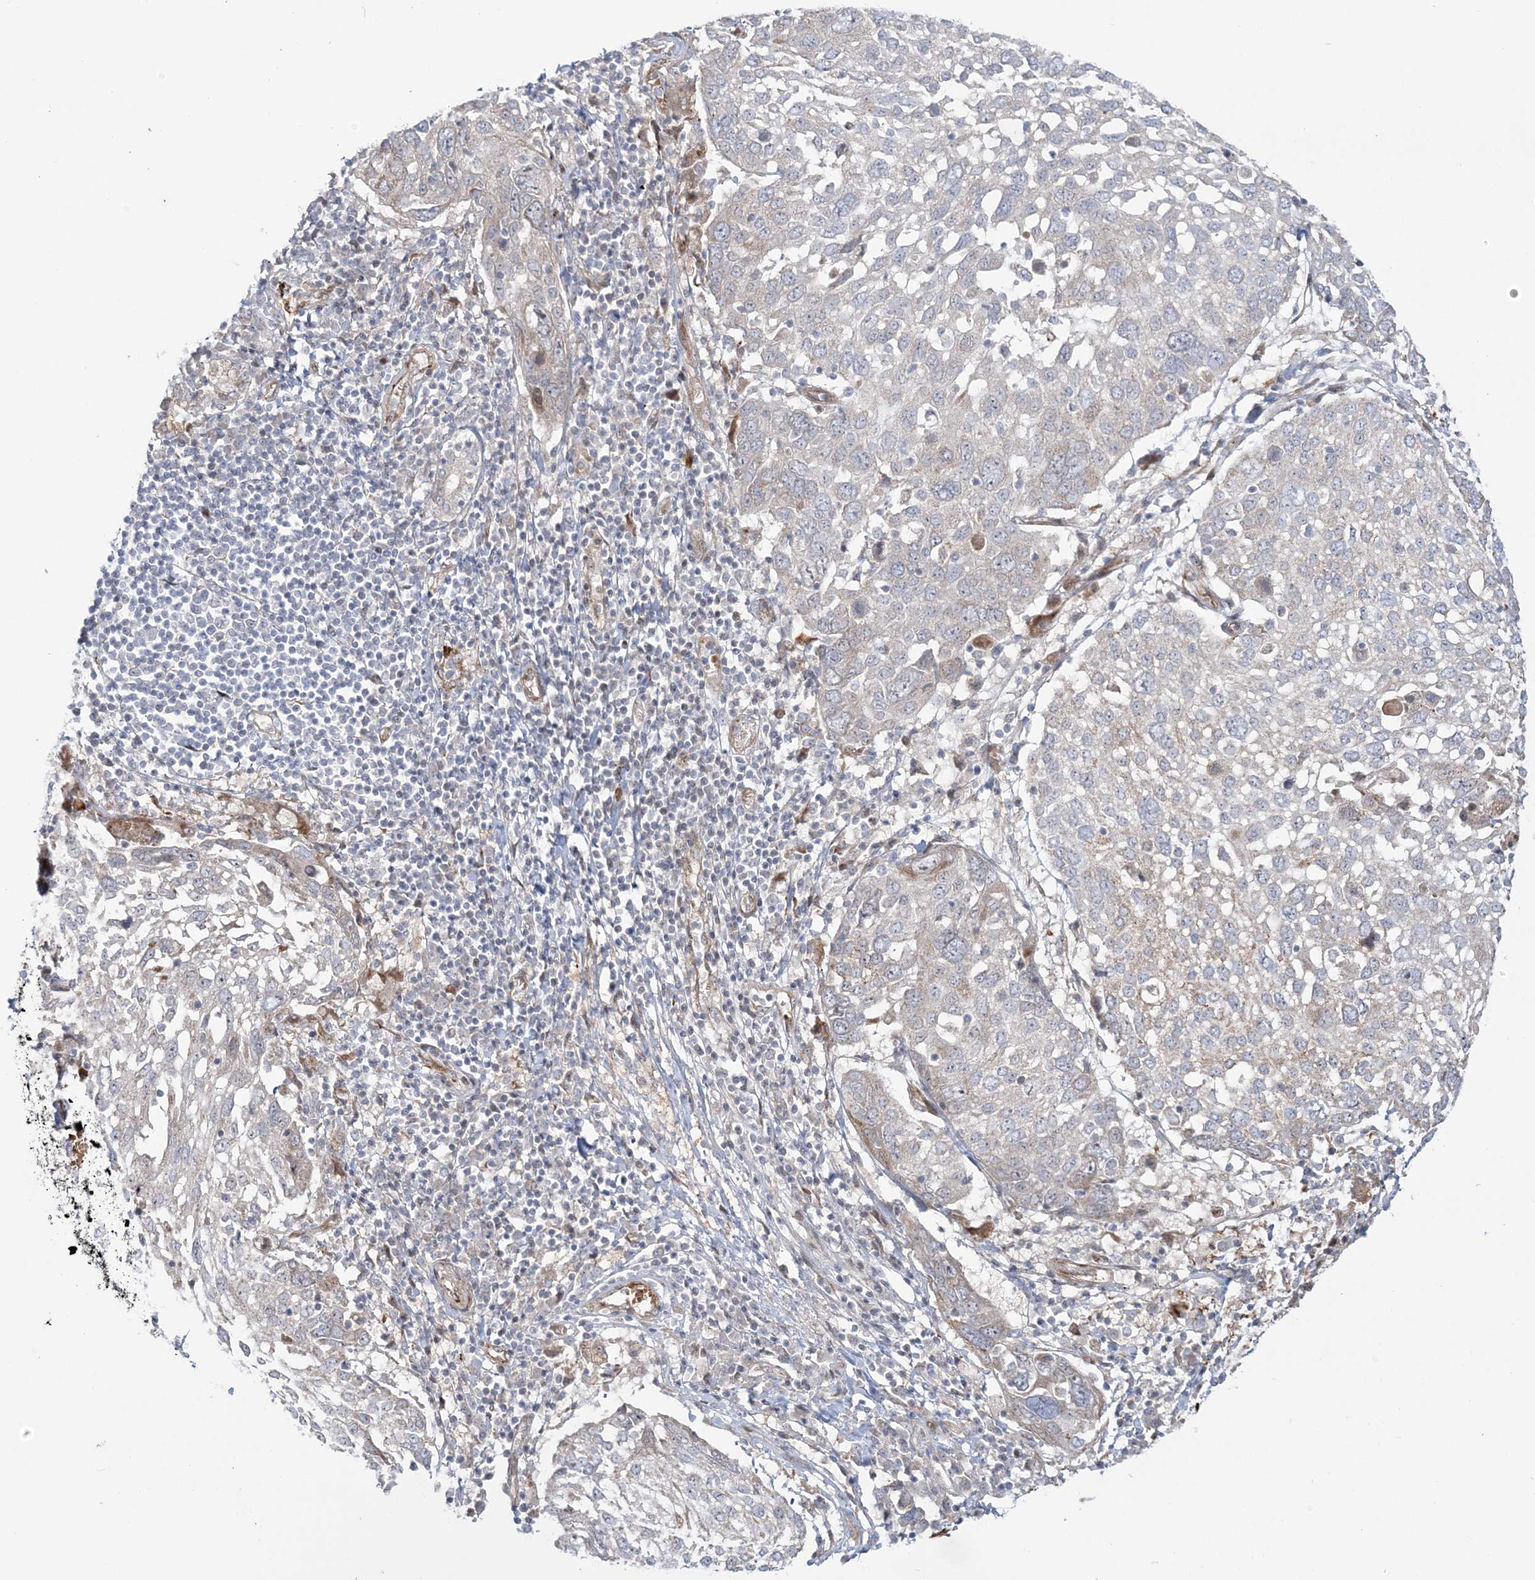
{"staining": {"intensity": "negative", "quantity": "none", "location": "none"}, "tissue": "lung cancer", "cell_type": "Tumor cells", "image_type": "cancer", "snomed": [{"axis": "morphology", "description": "Squamous cell carcinoma, NOS"}, {"axis": "topography", "description": "Lung"}], "caption": "There is no significant staining in tumor cells of lung cancer.", "gene": "NUDT9", "patient": {"sex": "male", "age": 65}}